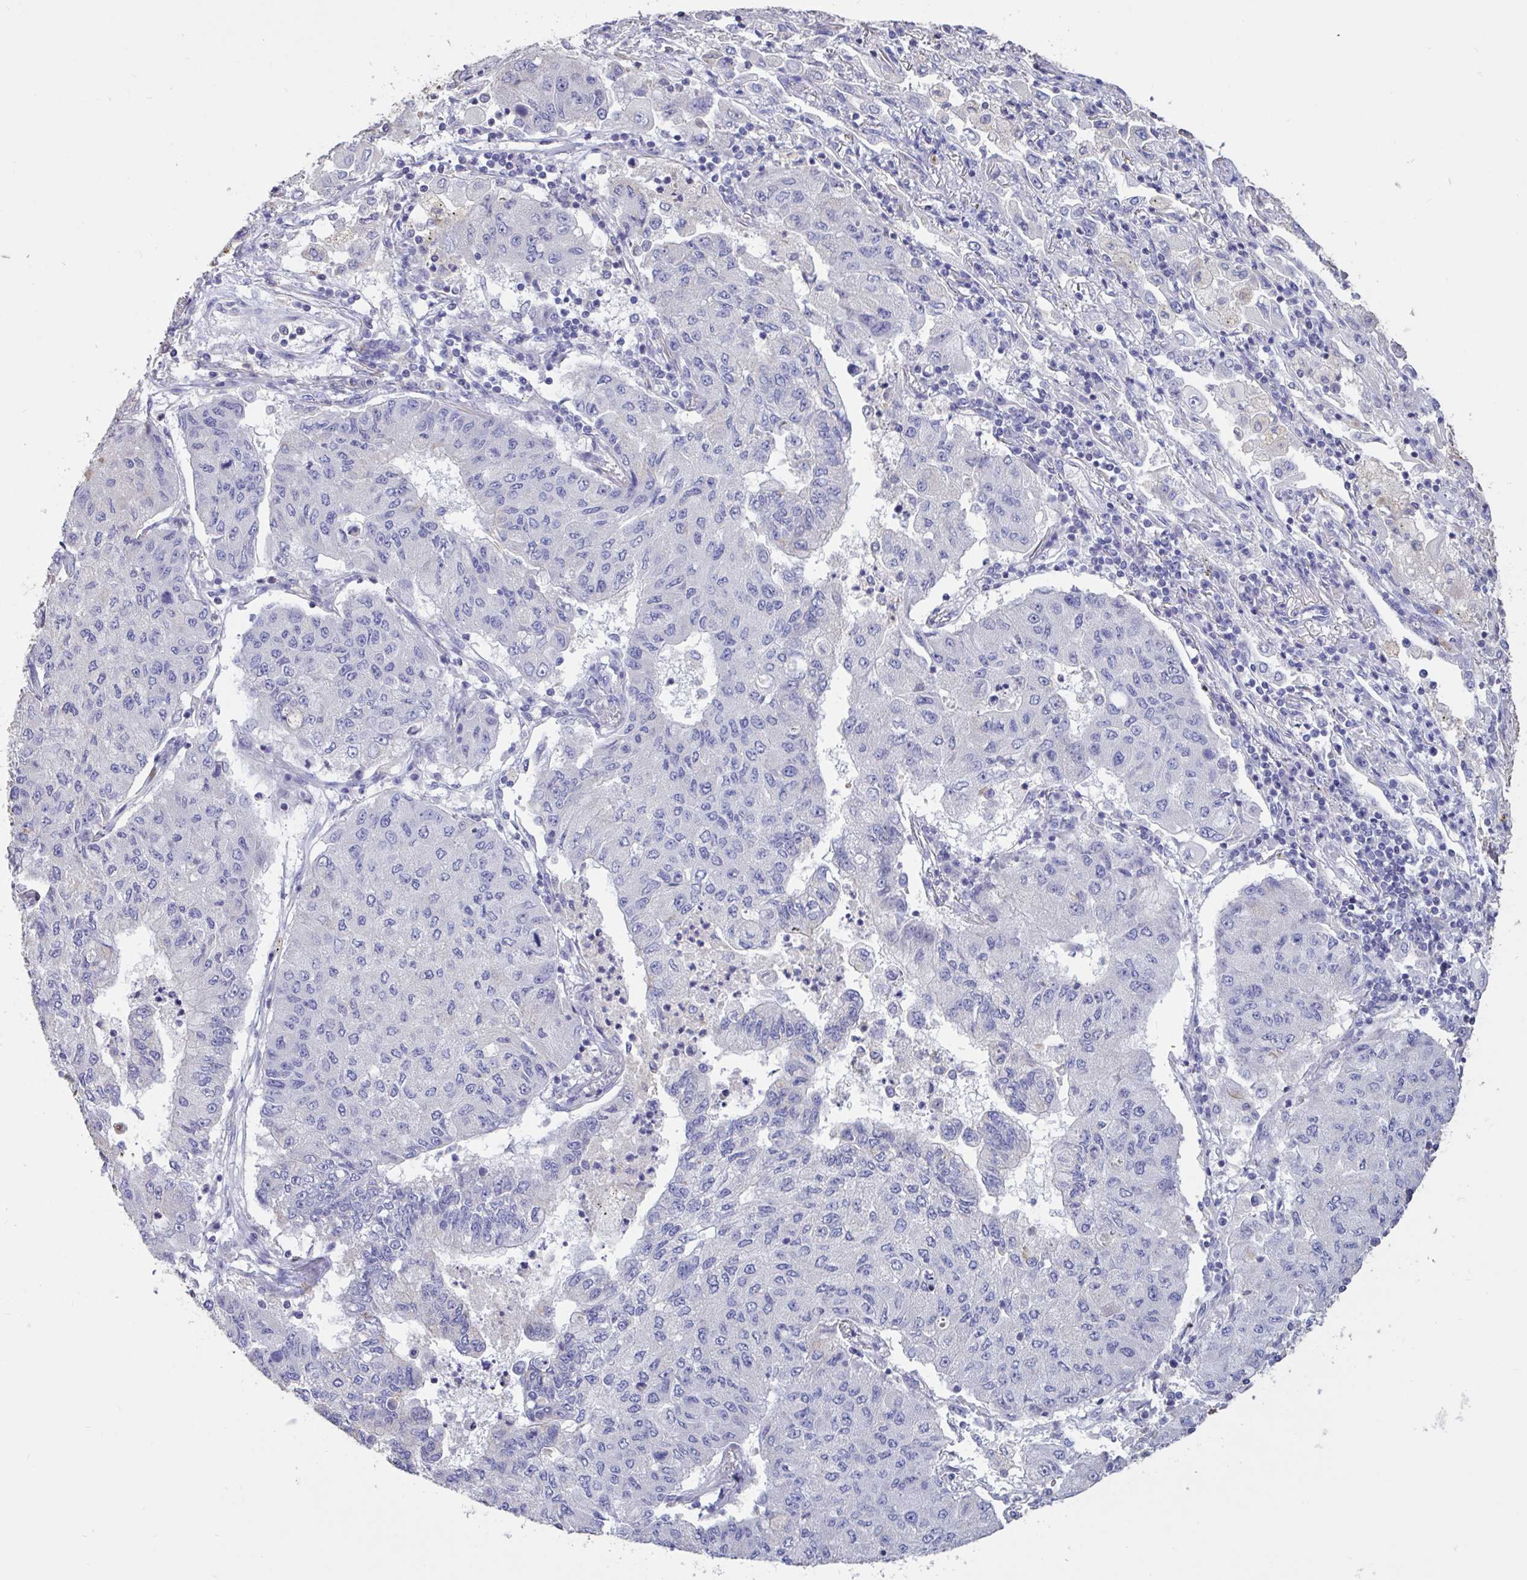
{"staining": {"intensity": "negative", "quantity": "none", "location": "none"}, "tissue": "lung cancer", "cell_type": "Tumor cells", "image_type": "cancer", "snomed": [{"axis": "morphology", "description": "Squamous cell carcinoma, NOS"}, {"axis": "topography", "description": "Lung"}], "caption": "Photomicrograph shows no protein positivity in tumor cells of lung squamous cell carcinoma tissue.", "gene": "DDX39A", "patient": {"sex": "male", "age": 74}}